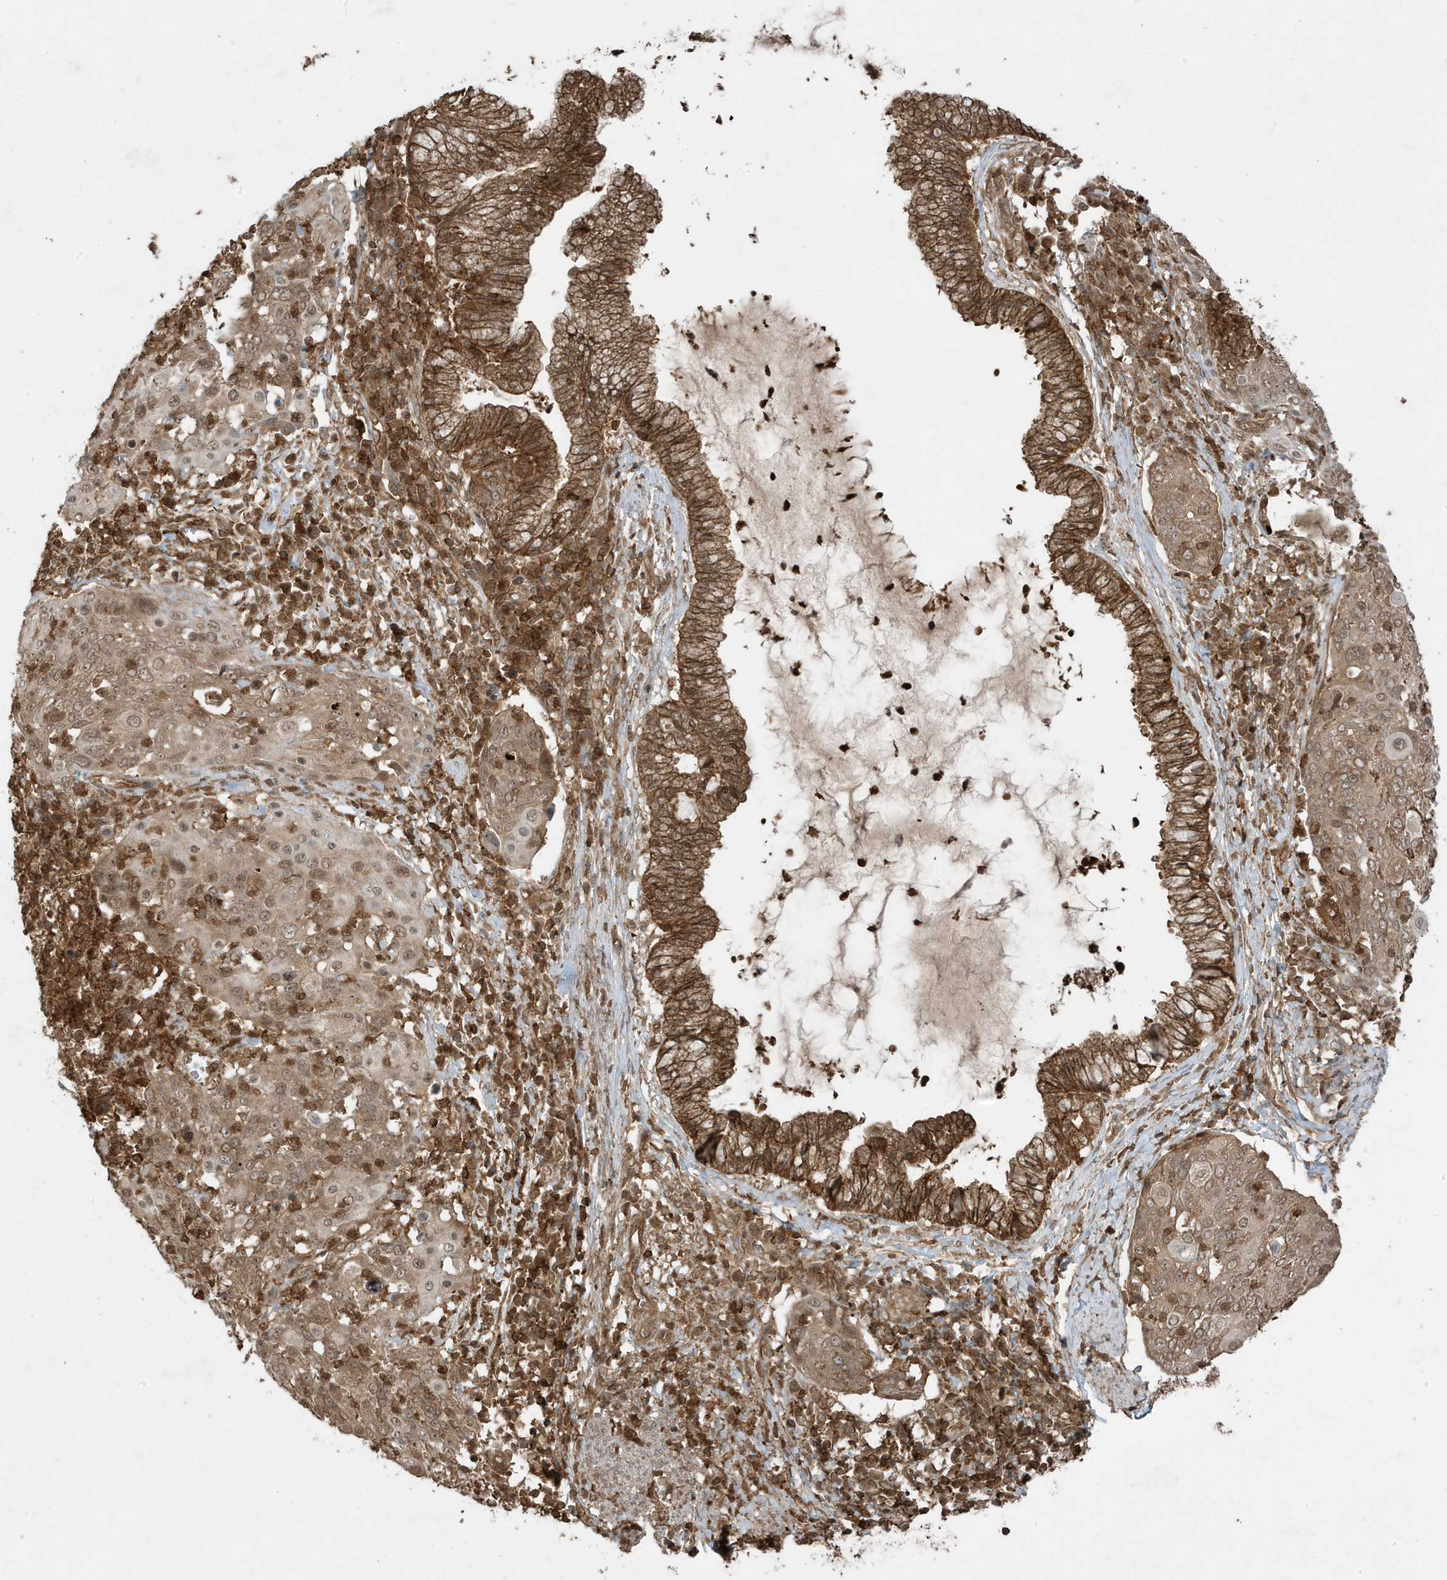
{"staining": {"intensity": "weak", "quantity": "25%-75%", "location": "cytoplasmic/membranous"}, "tissue": "cervical cancer", "cell_type": "Tumor cells", "image_type": "cancer", "snomed": [{"axis": "morphology", "description": "Squamous cell carcinoma, NOS"}, {"axis": "topography", "description": "Cervix"}], "caption": "Immunohistochemistry (IHC) staining of cervical squamous cell carcinoma, which shows low levels of weak cytoplasmic/membranous positivity in about 25%-75% of tumor cells indicating weak cytoplasmic/membranous protein expression. The staining was performed using DAB (3,3'-diaminobenzidine) (brown) for protein detection and nuclei were counterstained in hematoxylin (blue).", "gene": "ASAP1", "patient": {"sex": "female", "age": 40}}